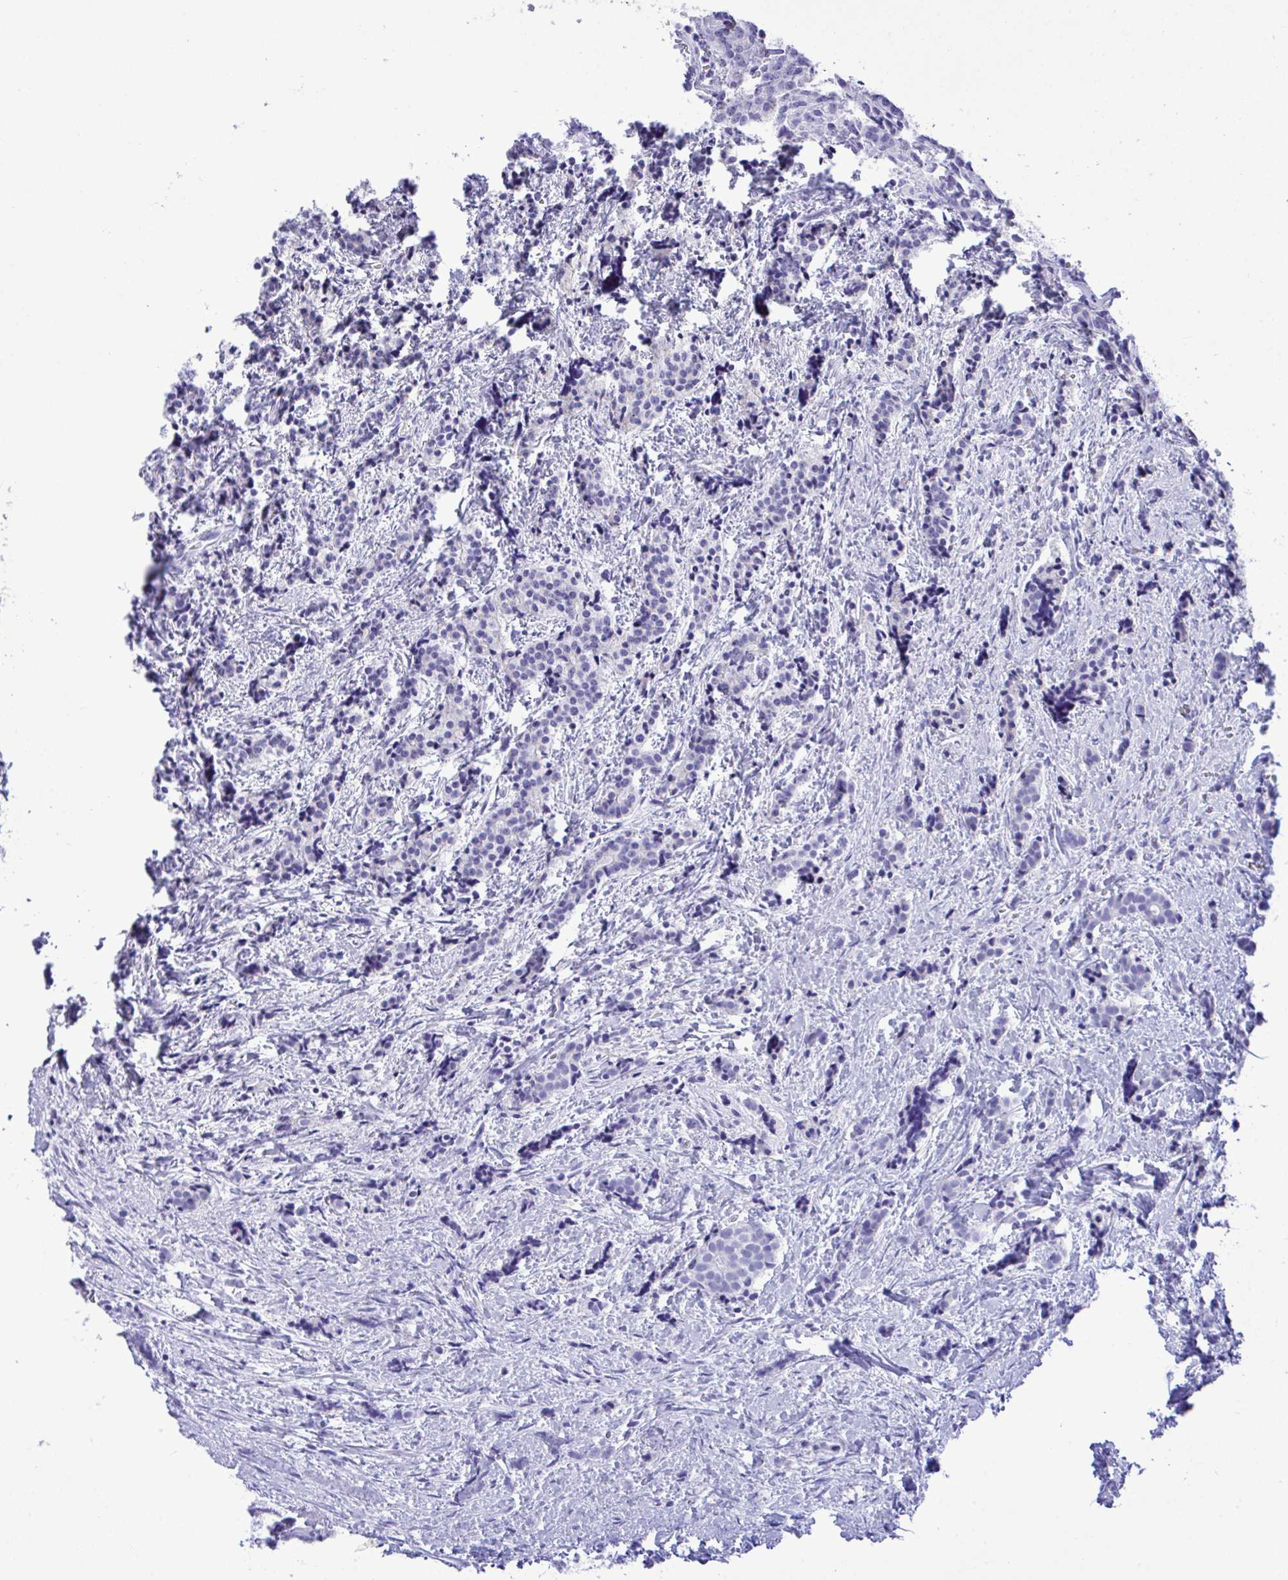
{"staining": {"intensity": "negative", "quantity": "none", "location": "none"}, "tissue": "carcinoid", "cell_type": "Tumor cells", "image_type": "cancer", "snomed": [{"axis": "morphology", "description": "Carcinoid, malignant, NOS"}, {"axis": "topography", "description": "Small intestine"}], "caption": "The immunohistochemistry image has no significant positivity in tumor cells of carcinoid tissue.", "gene": "SELENOV", "patient": {"sex": "female", "age": 73}}